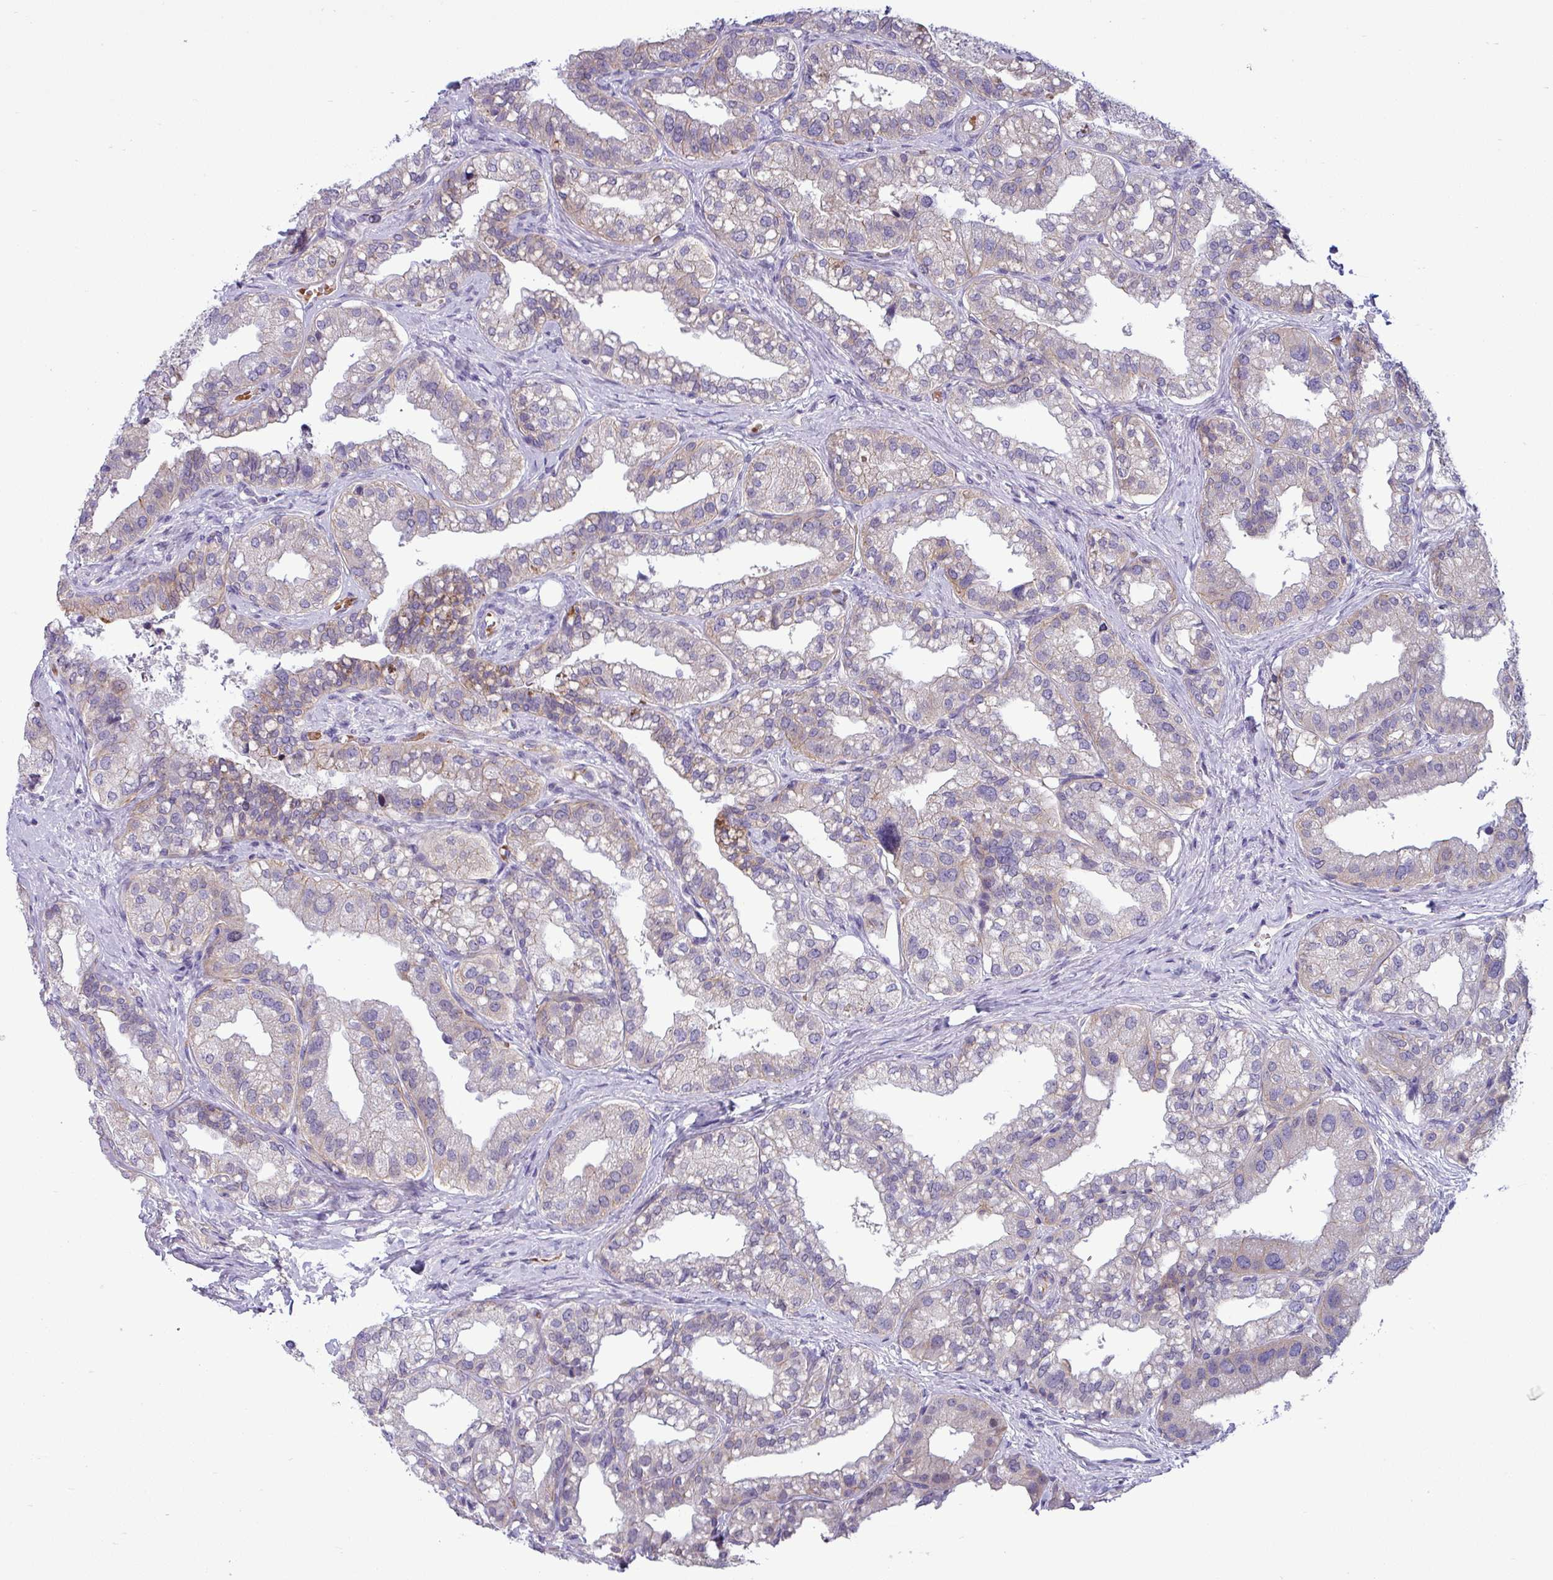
{"staining": {"intensity": "negative", "quantity": "none", "location": "none"}, "tissue": "seminal vesicle", "cell_type": "Glandular cells", "image_type": "normal", "snomed": [{"axis": "morphology", "description": "Normal tissue, NOS"}, {"axis": "topography", "description": "Seminal veicle"}, {"axis": "topography", "description": "Peripheral nerve tissue"}], "caption": "This is a image of immunohistochemistry staining of benign seminal vesicle, which shows no positivity in glandular cells. The staining is performed using DAB brown chromogen with nuclei counter-stained in using hematoxylin.", "gene": "ACAP3", "patient": {"sex": "male", "age": 60}}